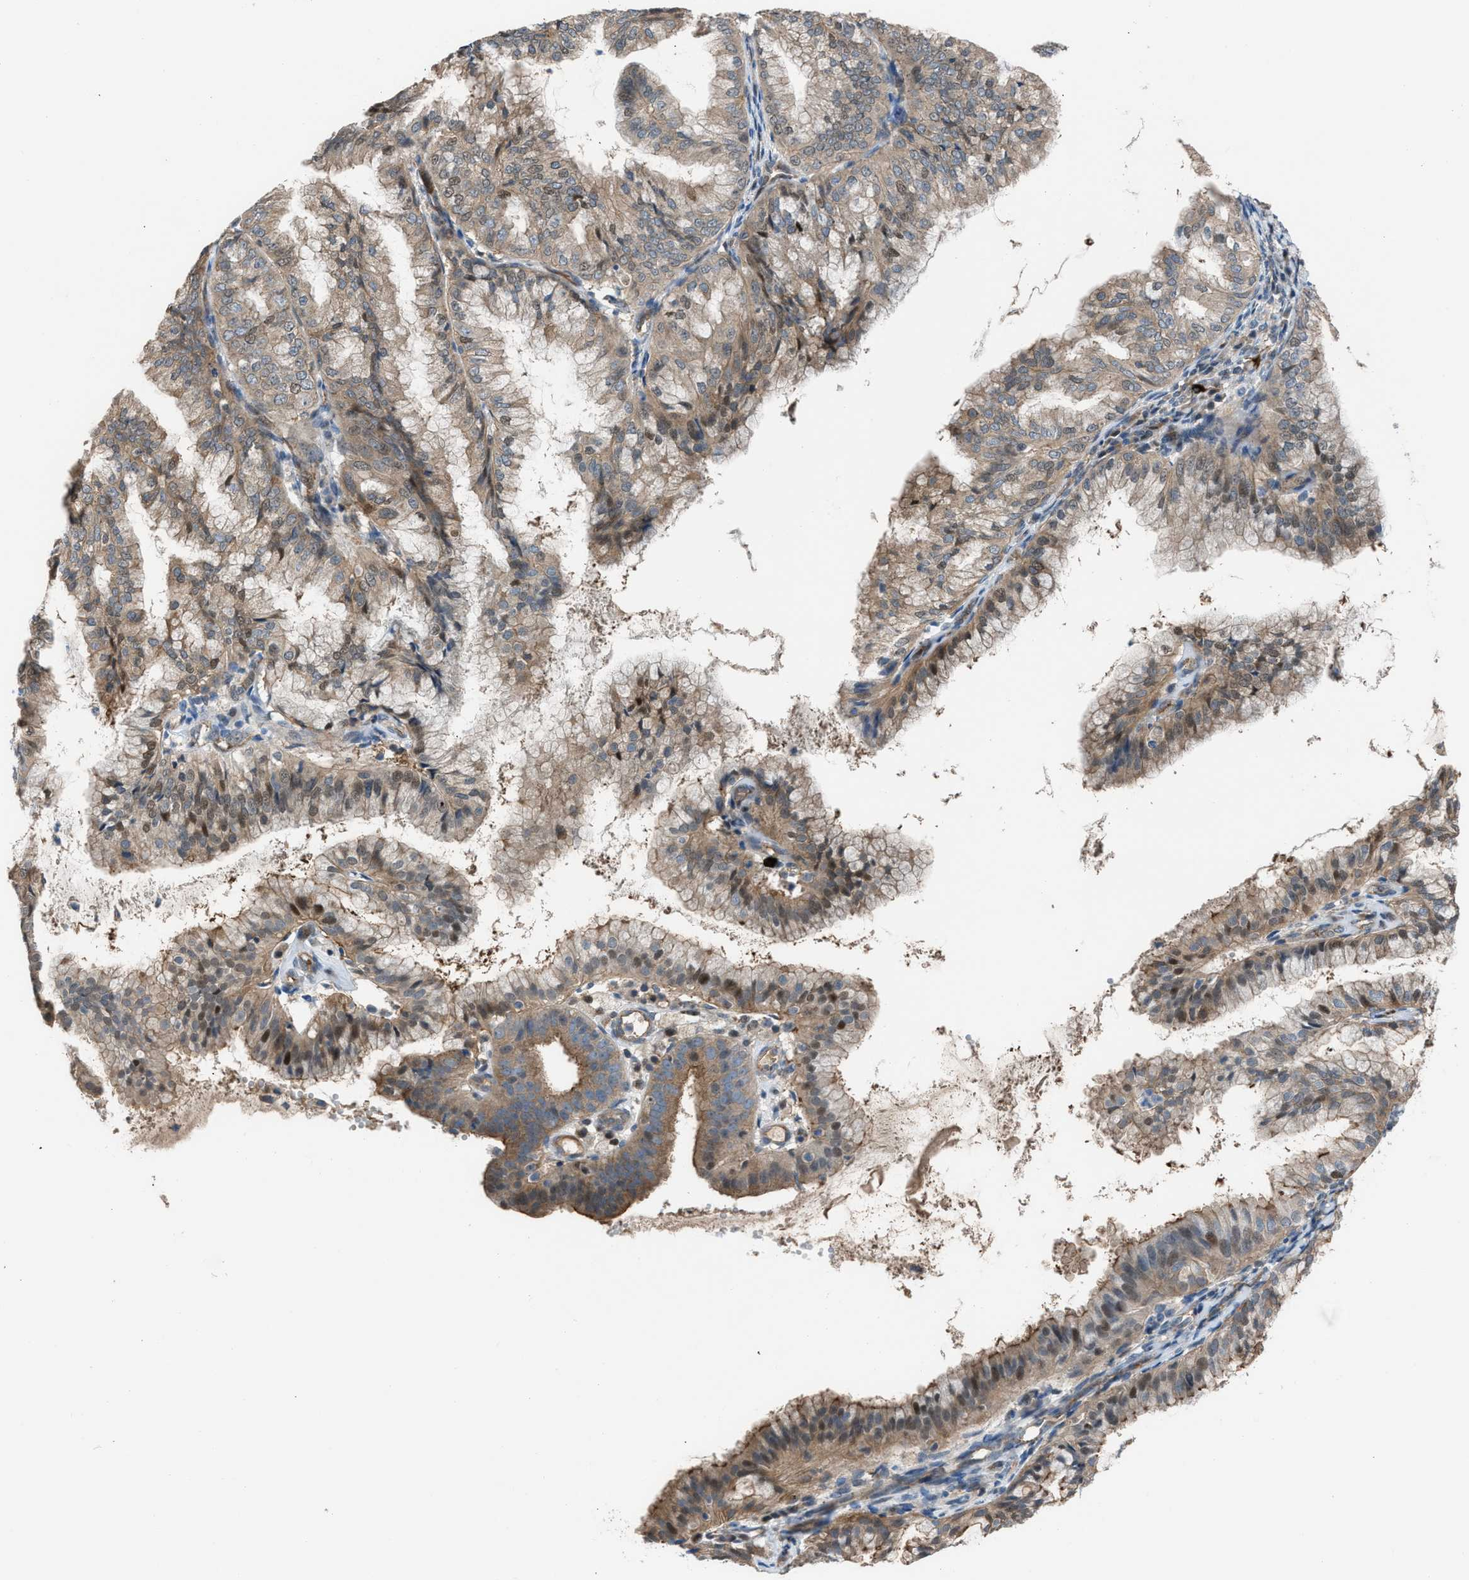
{"staining": {"intensity": "moderate", "quantity": "25%-75%", "location": "cytoplasmic/membranous,nuclear"}, "tissue": "endometrial cancer", "cell_type": "Tumor cells", "image_type": "cancer", "snomed": [{"axis": "morphology", "description": "Adenocarcinoma, NOS"}, {"axis": "topography", "description": "Endometrium"}], "caption": "Brown immunohistochemical staining in human endometrial cancer (adenocarcinoma) exhibits moderate cytoplasmic/membranous and nuclear expression in approximately 25%-75% of tumor cells.", "gene": "CRTC1", "patient": {"sex": "female", "age": 63}}